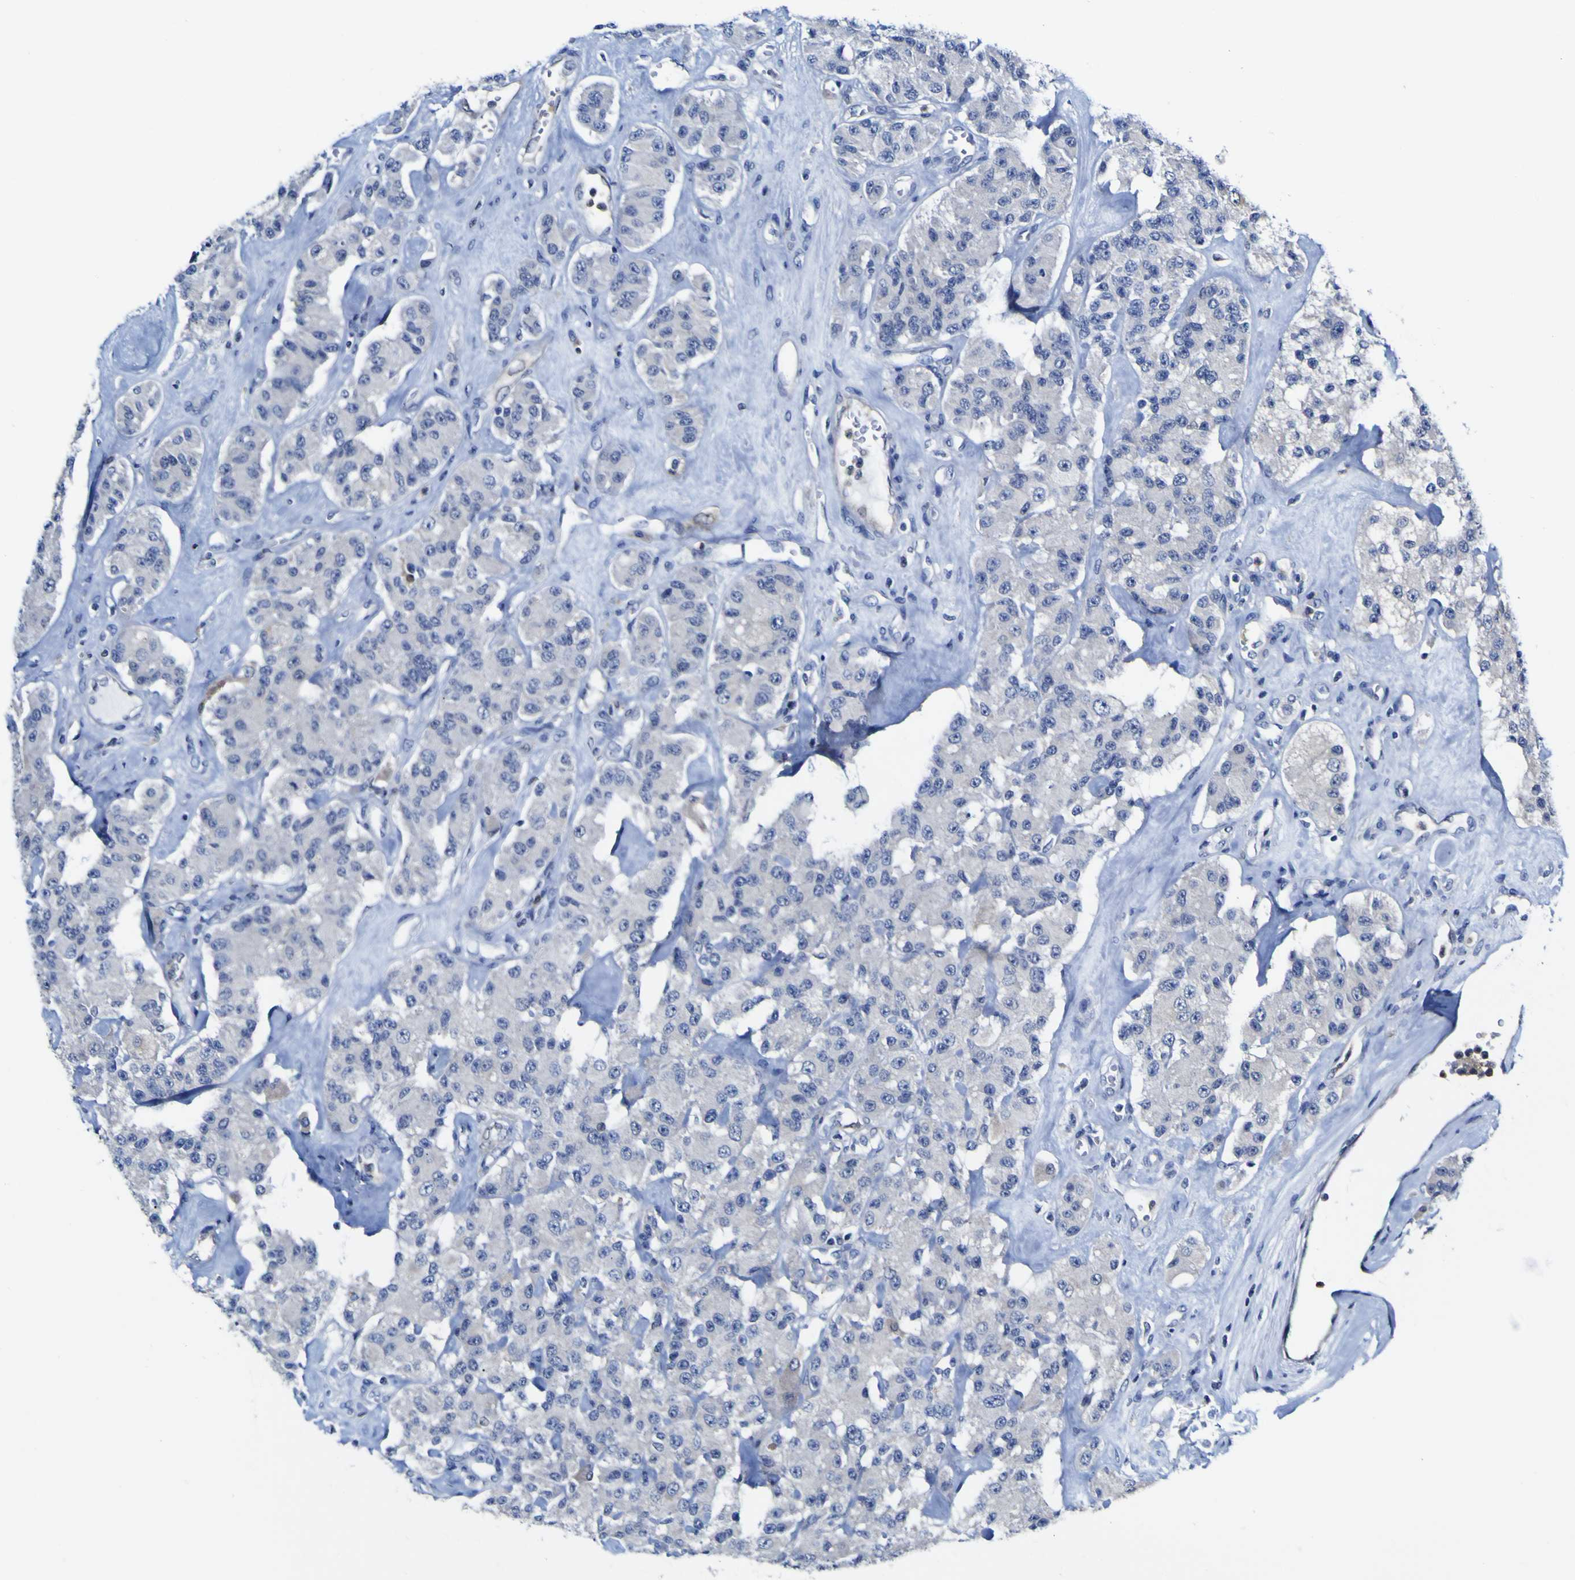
{"staining": {"intensity": "negative", "quantity": "none", "location": "none"}, "tissue": "carcinoid", "cell_type": "Tumor cells", "image_type": "cancer", "snomed": [{"axis": "morphology", "description": "Carcinoid, malignant, NOS"}, {"axis": "topography", "description": "Pancreas"}], "caption": "Human carcinoid stained for a protein using immunohistochemistry displays no staining in tumor cells.", "gene": "CASP6", "patient": {"sex": "male", "age": 41}}